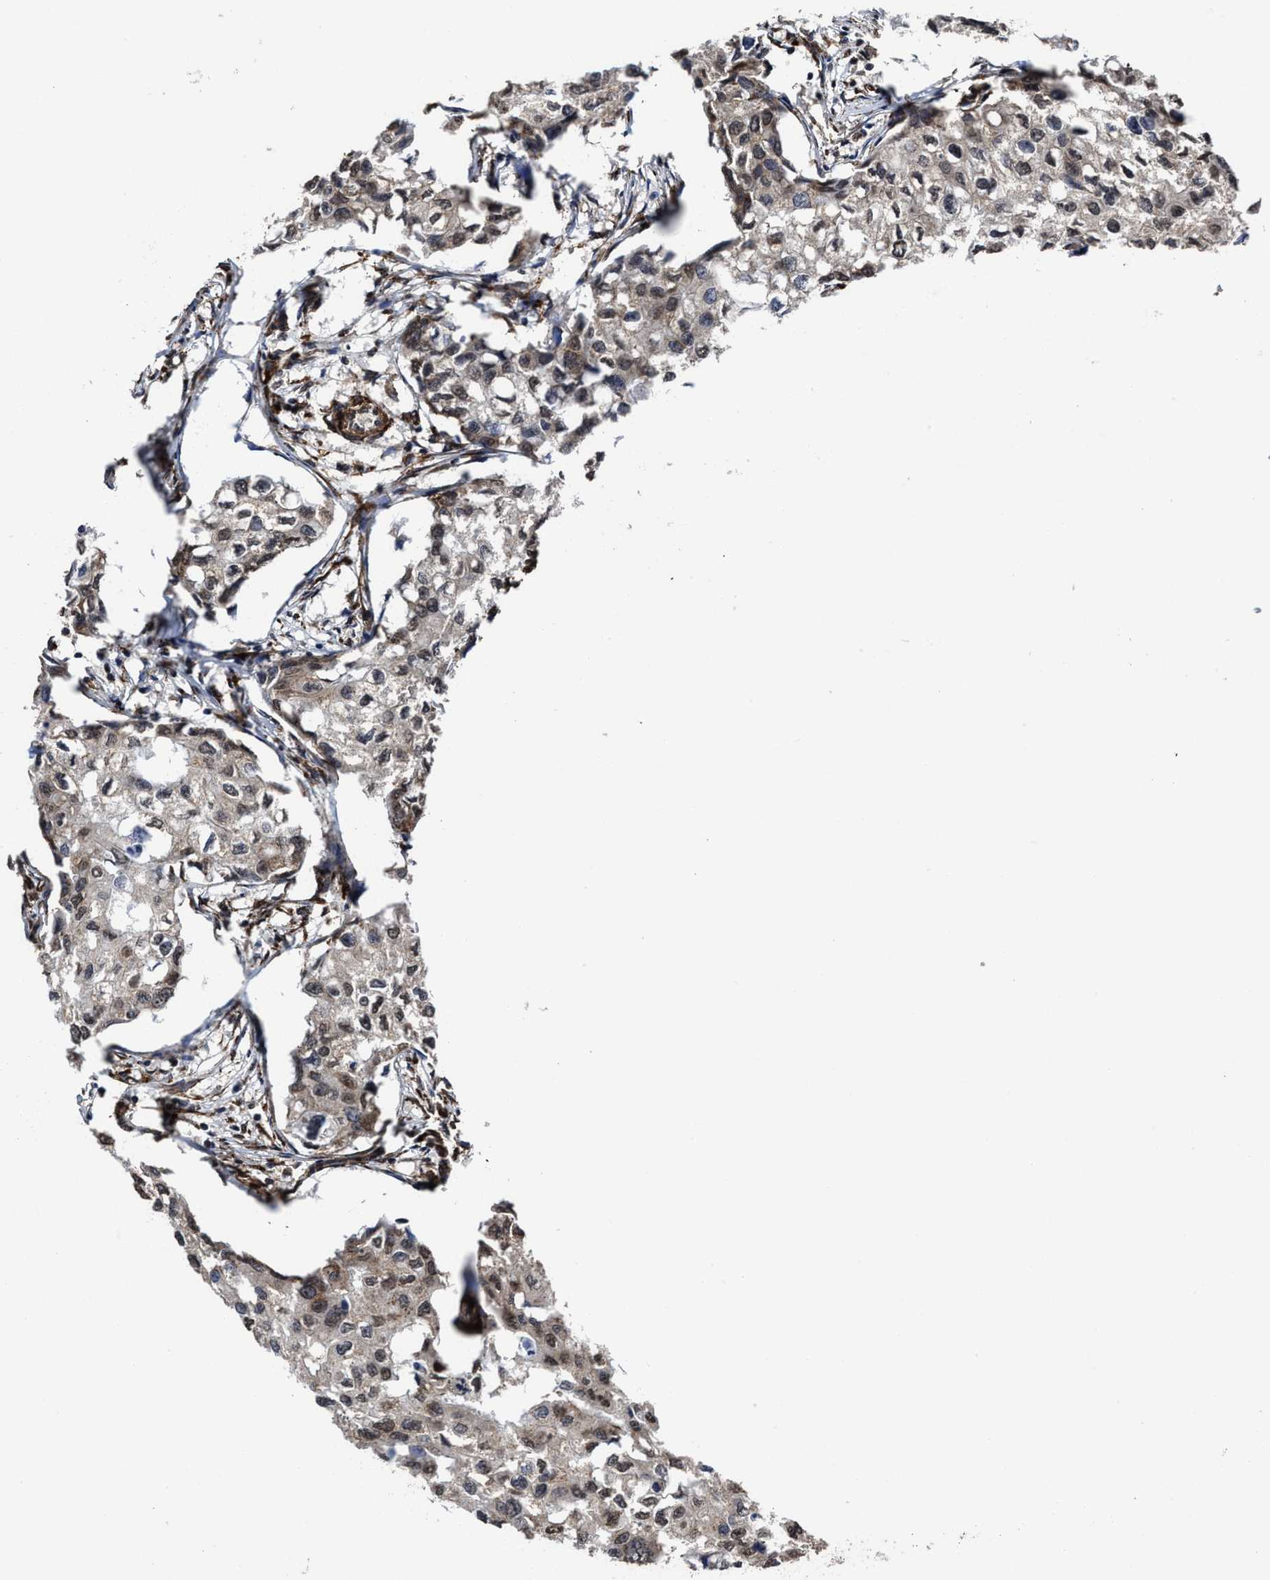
{"staining": {"intensity": "moderate", "quantity": ">75%", "location": "cytoplasmic/membranous,nuclear"}, "tissue": "breast cancer", "cell_type": "Tumor cells", "image_type": "cancer", "snomed": [{"axis": "morphology", "description": "Duct carcinoma"}, {"axis": "topography", "description": "Breast"}], "caption": "About >75% of tumor cells in breast intraductal carcinoma reveal moderate cytoplasmic/membranous and nuclear protein positivity as visualized by brown immunohistochemical staining.", "gene": "SEPTIN2", "patient": {"sex": "female", "age": 27}}